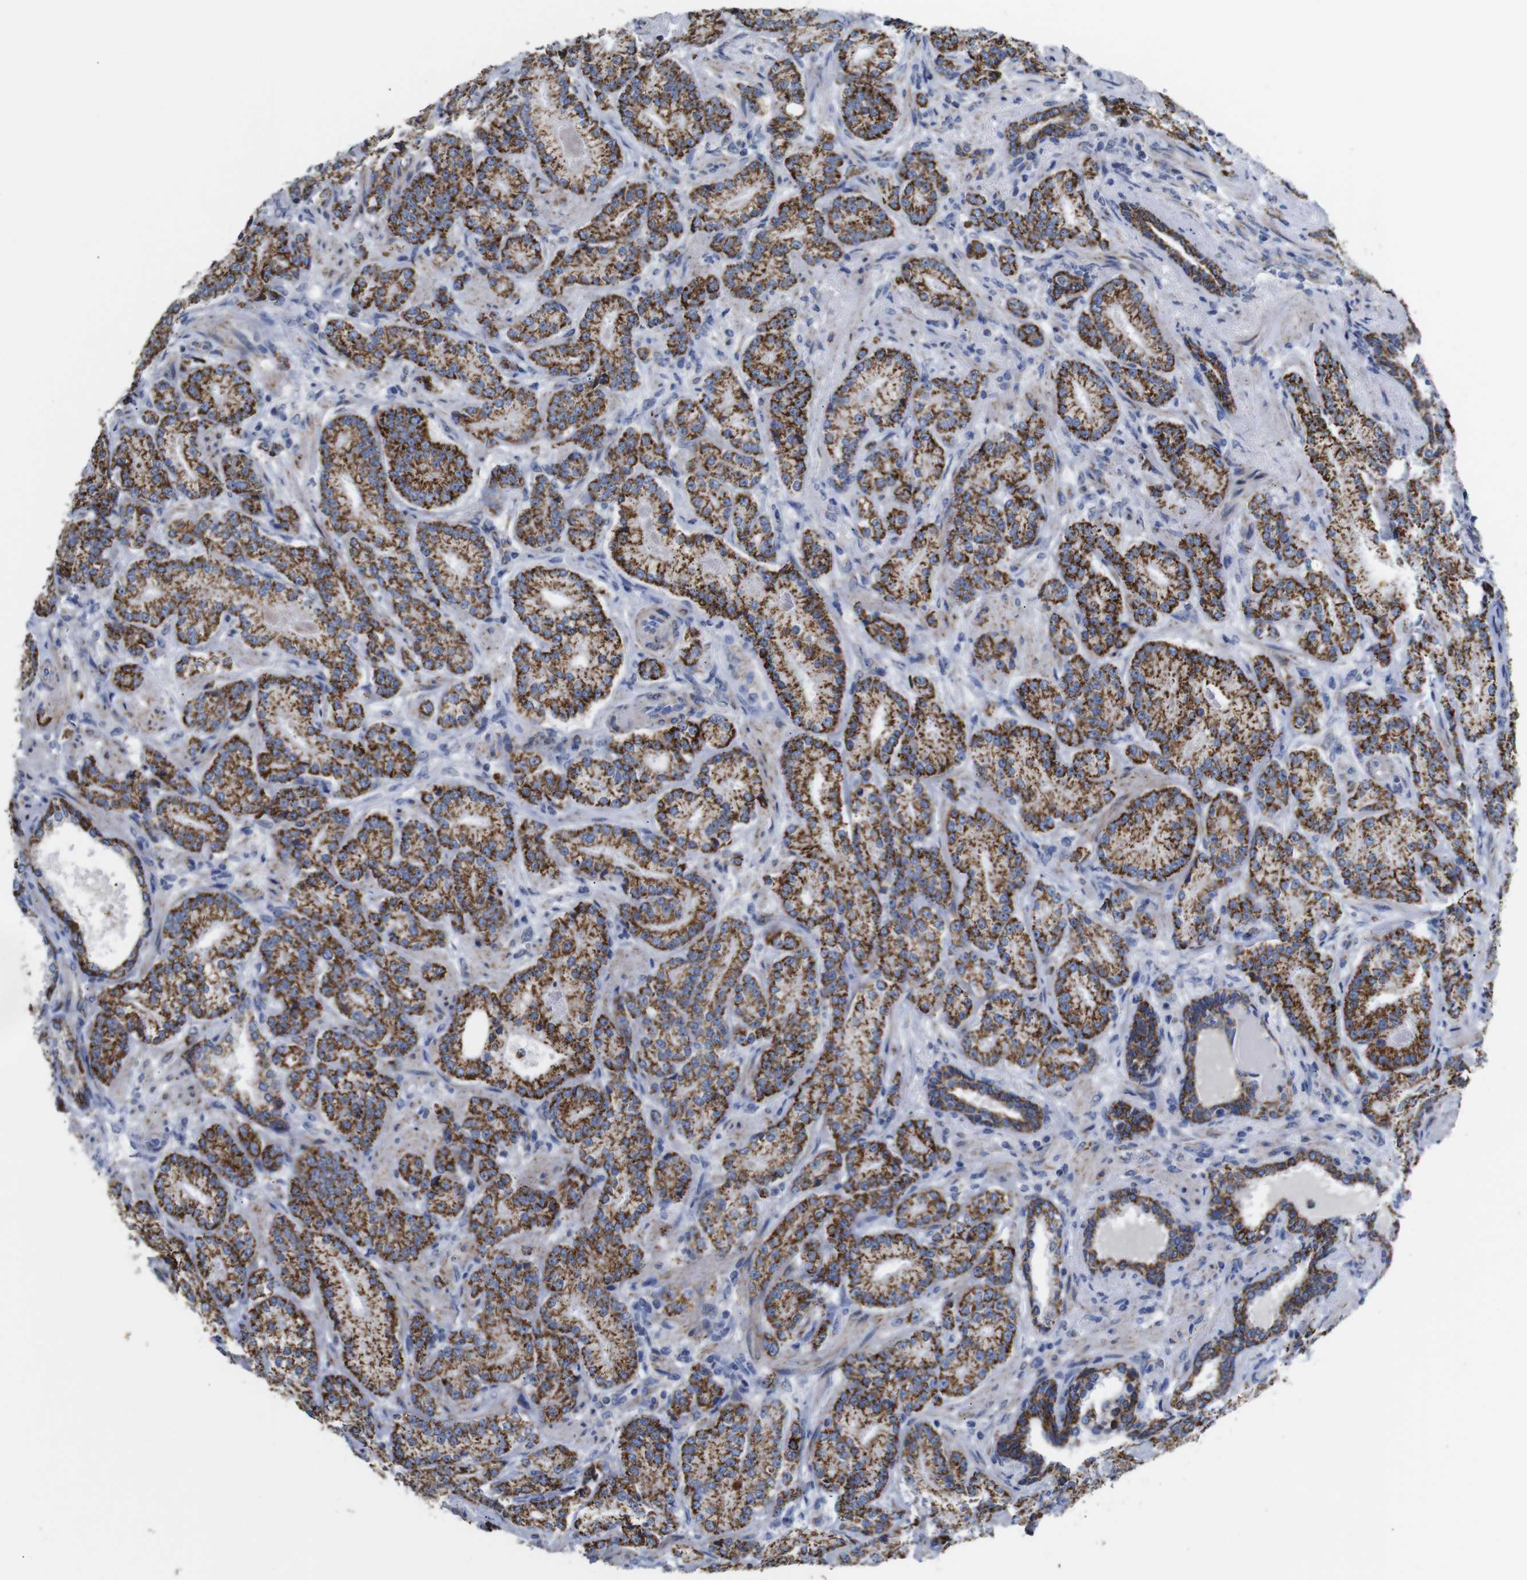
{"staining": {"intensity": "strong", "quantity": ">75%", "location": "cytoplasmic/membranous"}, "tissue": "prostate cancer", "cell_type": "Tumor cells", "image_type": "cancer", "snomed": [{"axis": "morphology", "description": "Adenocarcinoma, High grade"}, {"axis": "topography", "description": "Prostate"}], "caption": "Immunohistochemistry image of neoplastic tissue: prostate adenocarcinoma (high-grade) stained using immunohistochemistry shows high levels of strong protein expression localized specifically in the cytoplasmic/membranous of tumor cells, appearing as a cytoplasmic/membranous brown color.", "gene": "MAOA", "patient": {"sex": "male", "age": 61}}